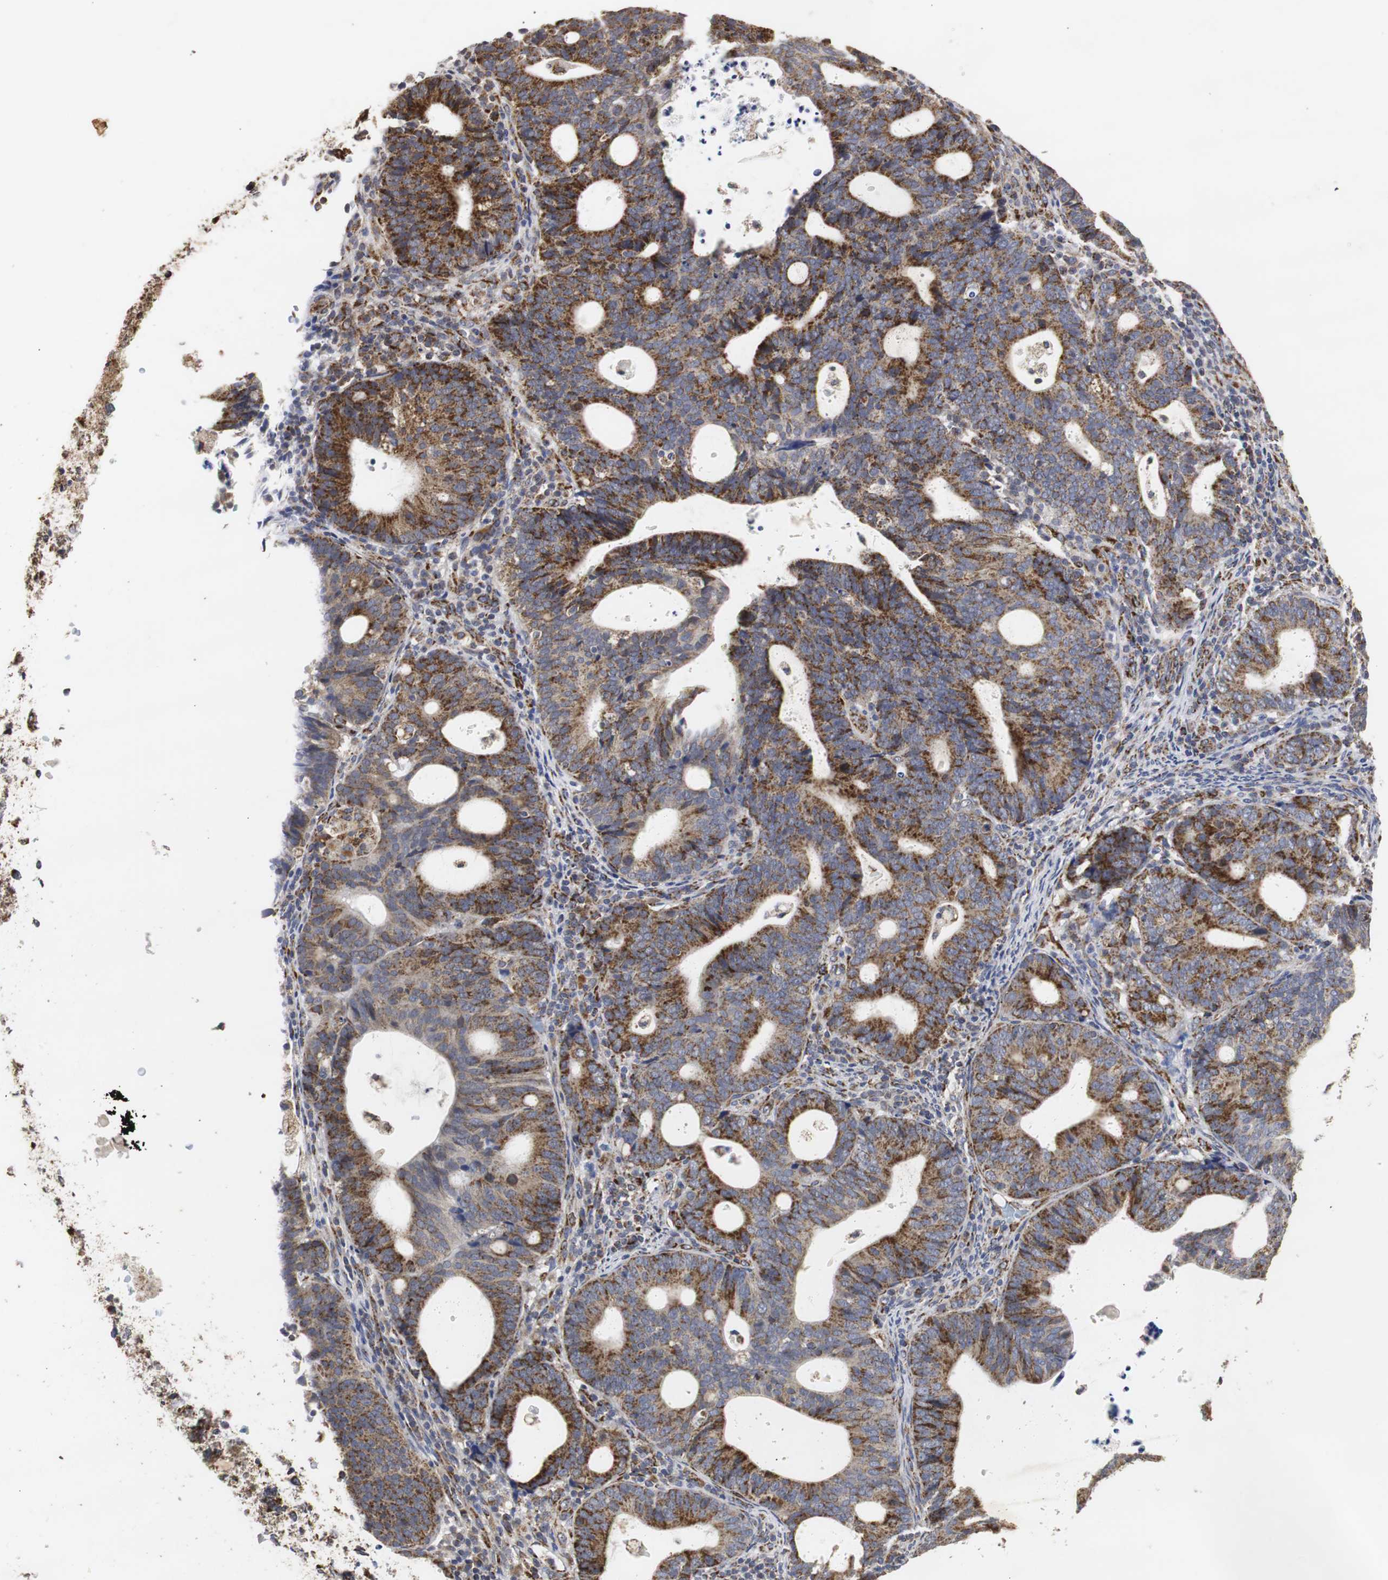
{"staining": {"intensity": "strong", "quantity": ">75%", "location": "cytoplasmic/membranous"}, "tissue": "endometrial cancer", "cell_type": "Tumor cells", "image_type": "cancer", "snomed": [{"axis": "morphology", "description": "Adenocarcinoma, NOS"}, {"axis": "topography", "description": "Uterus"}], "caption": "Endometrial cancer (adenocarcinoma) stained with a brown dye shows strong cytoplasmic/membranous positive positivity in approximately >75% of tumor cells.", "gene": "HSD17B10", "patient": {"sex": "female", "age": 83}}